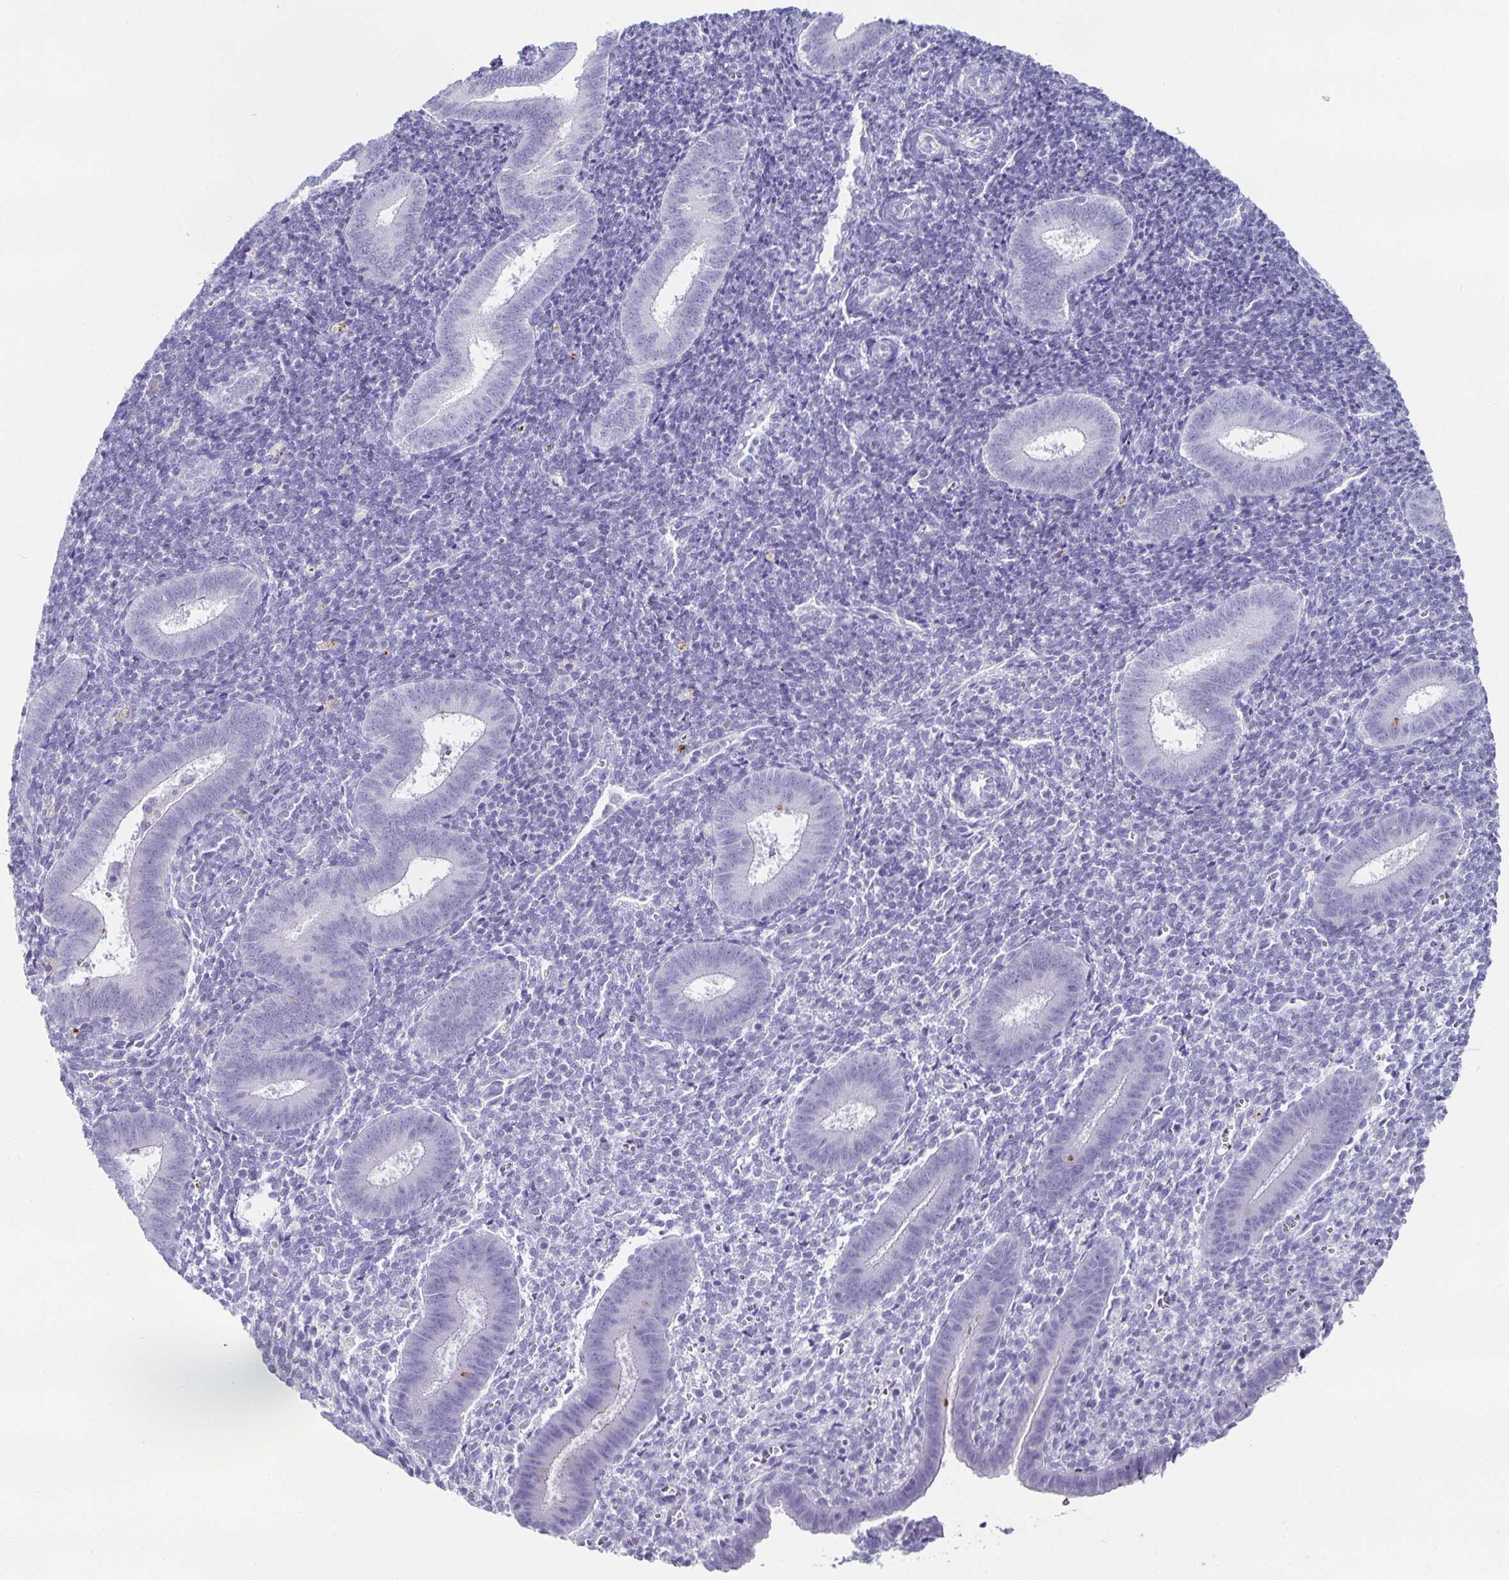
{"staining": {"intensity": "negative", "quantity": "none", "location": "none"}, "tissue": "endometrium", "cell_type": "Cells in endometrial stroma", "image_type": "normal", "snomed": [{"axis": "morphology", "description": "Normal tissue, NOS"}, {"axis": "topography", "description": "Endometrium"}], "caption": "IHC of benign human endometrium exhibits no staining in cells in endometrial stroma.", "gene": "CHGA", "patient": {"sex": "female", "age": 25}}